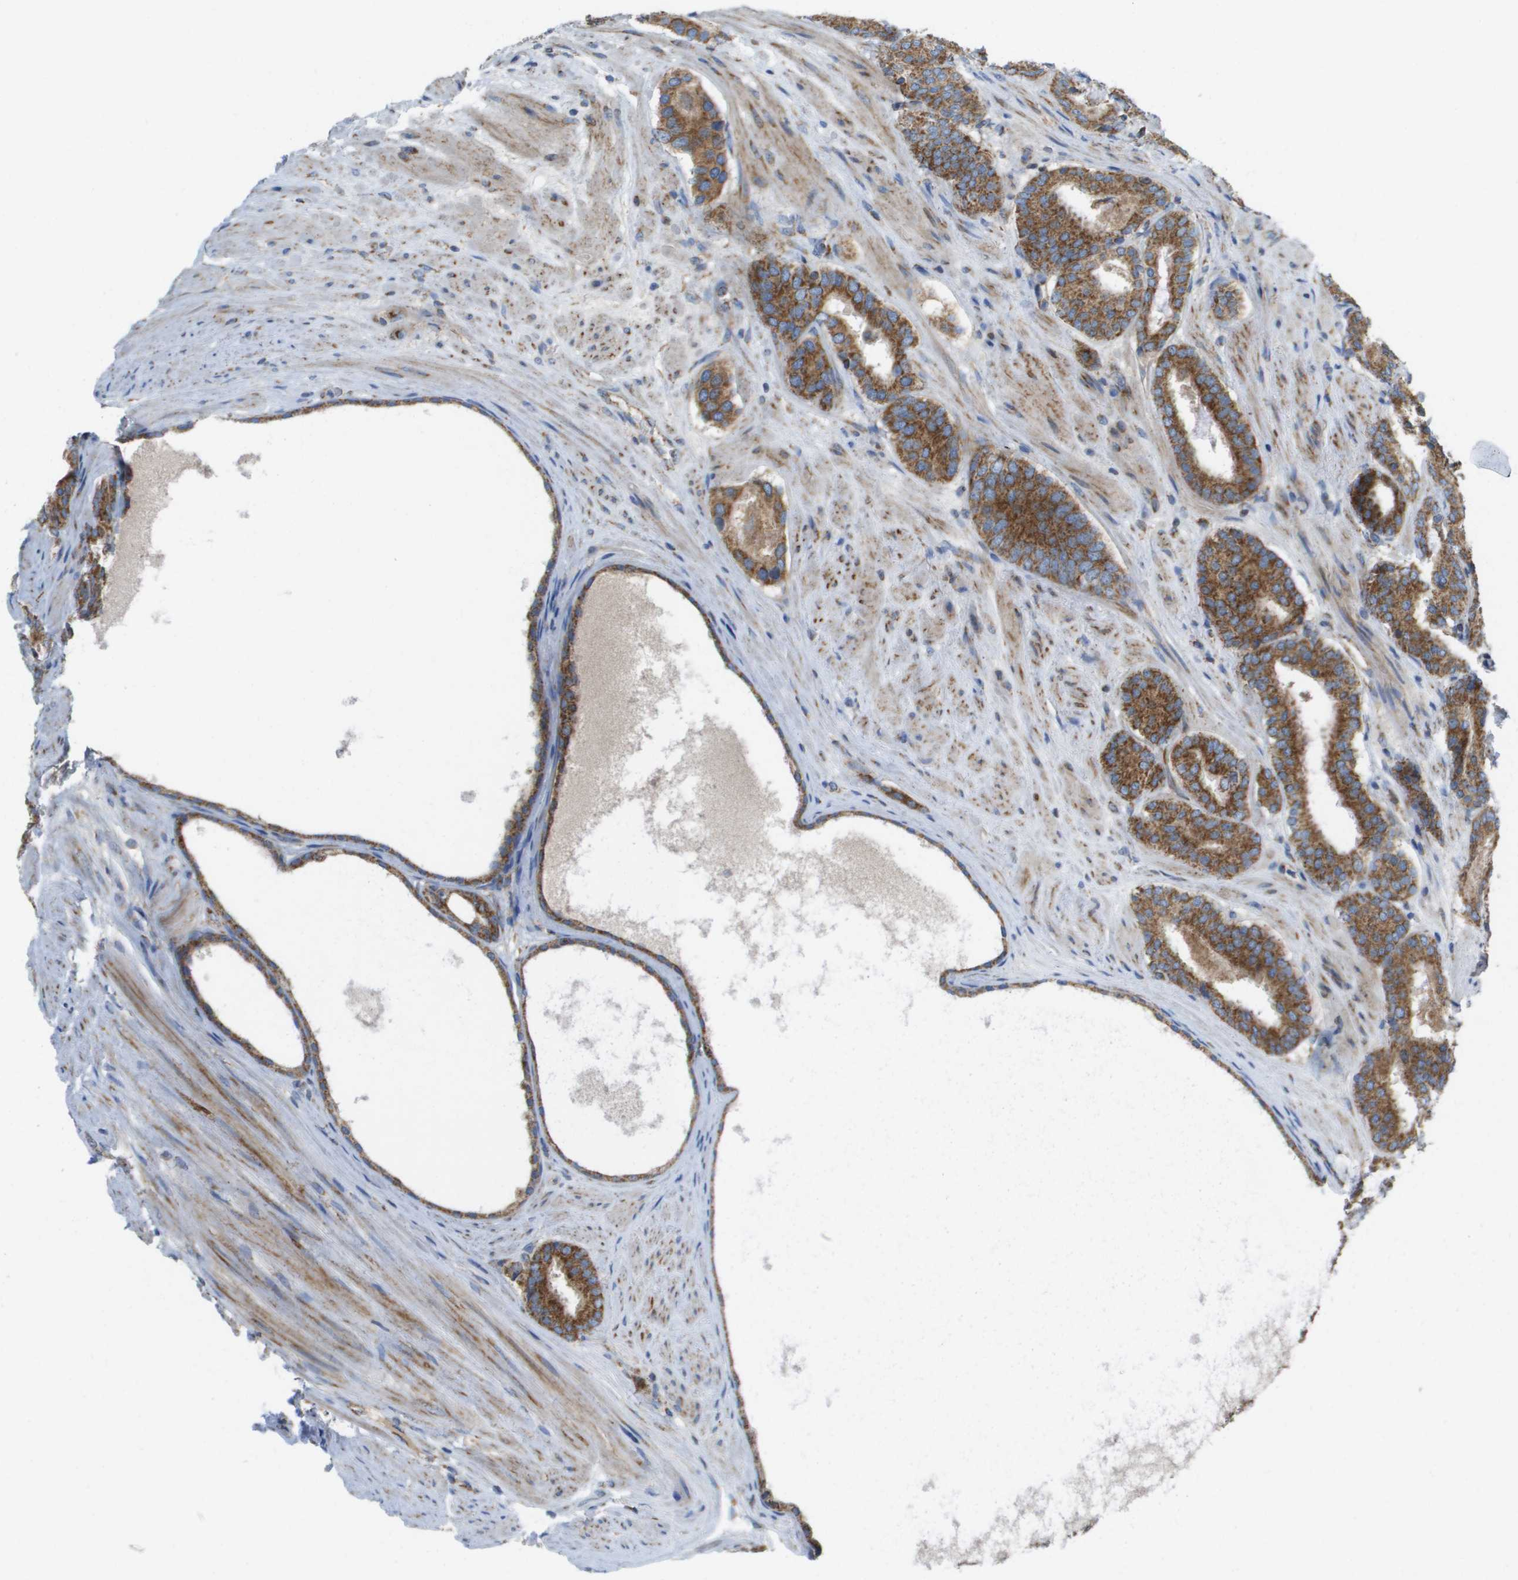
{"staining": {"intensity": "strong", "quantity": ">75%", "location": "cytoplasmic/membranous"}, "tissue": "prostate cancer", "cell_type": "Tumor cells", "image_type": "cancer", "snomed": [{"axis": "morphology", "description": "Adenocarcinoma, Low grade"}, {"axis": "topography", "description": "Prostate"}], "caption": "Prostate cancer was stained to show a protein in brown. There is high levels of strong cytoplasmic/membranous expression in approximately >75% of tumor cells.", "gene": "FIS1", "patient": {"sex": "male", "age": 69}}